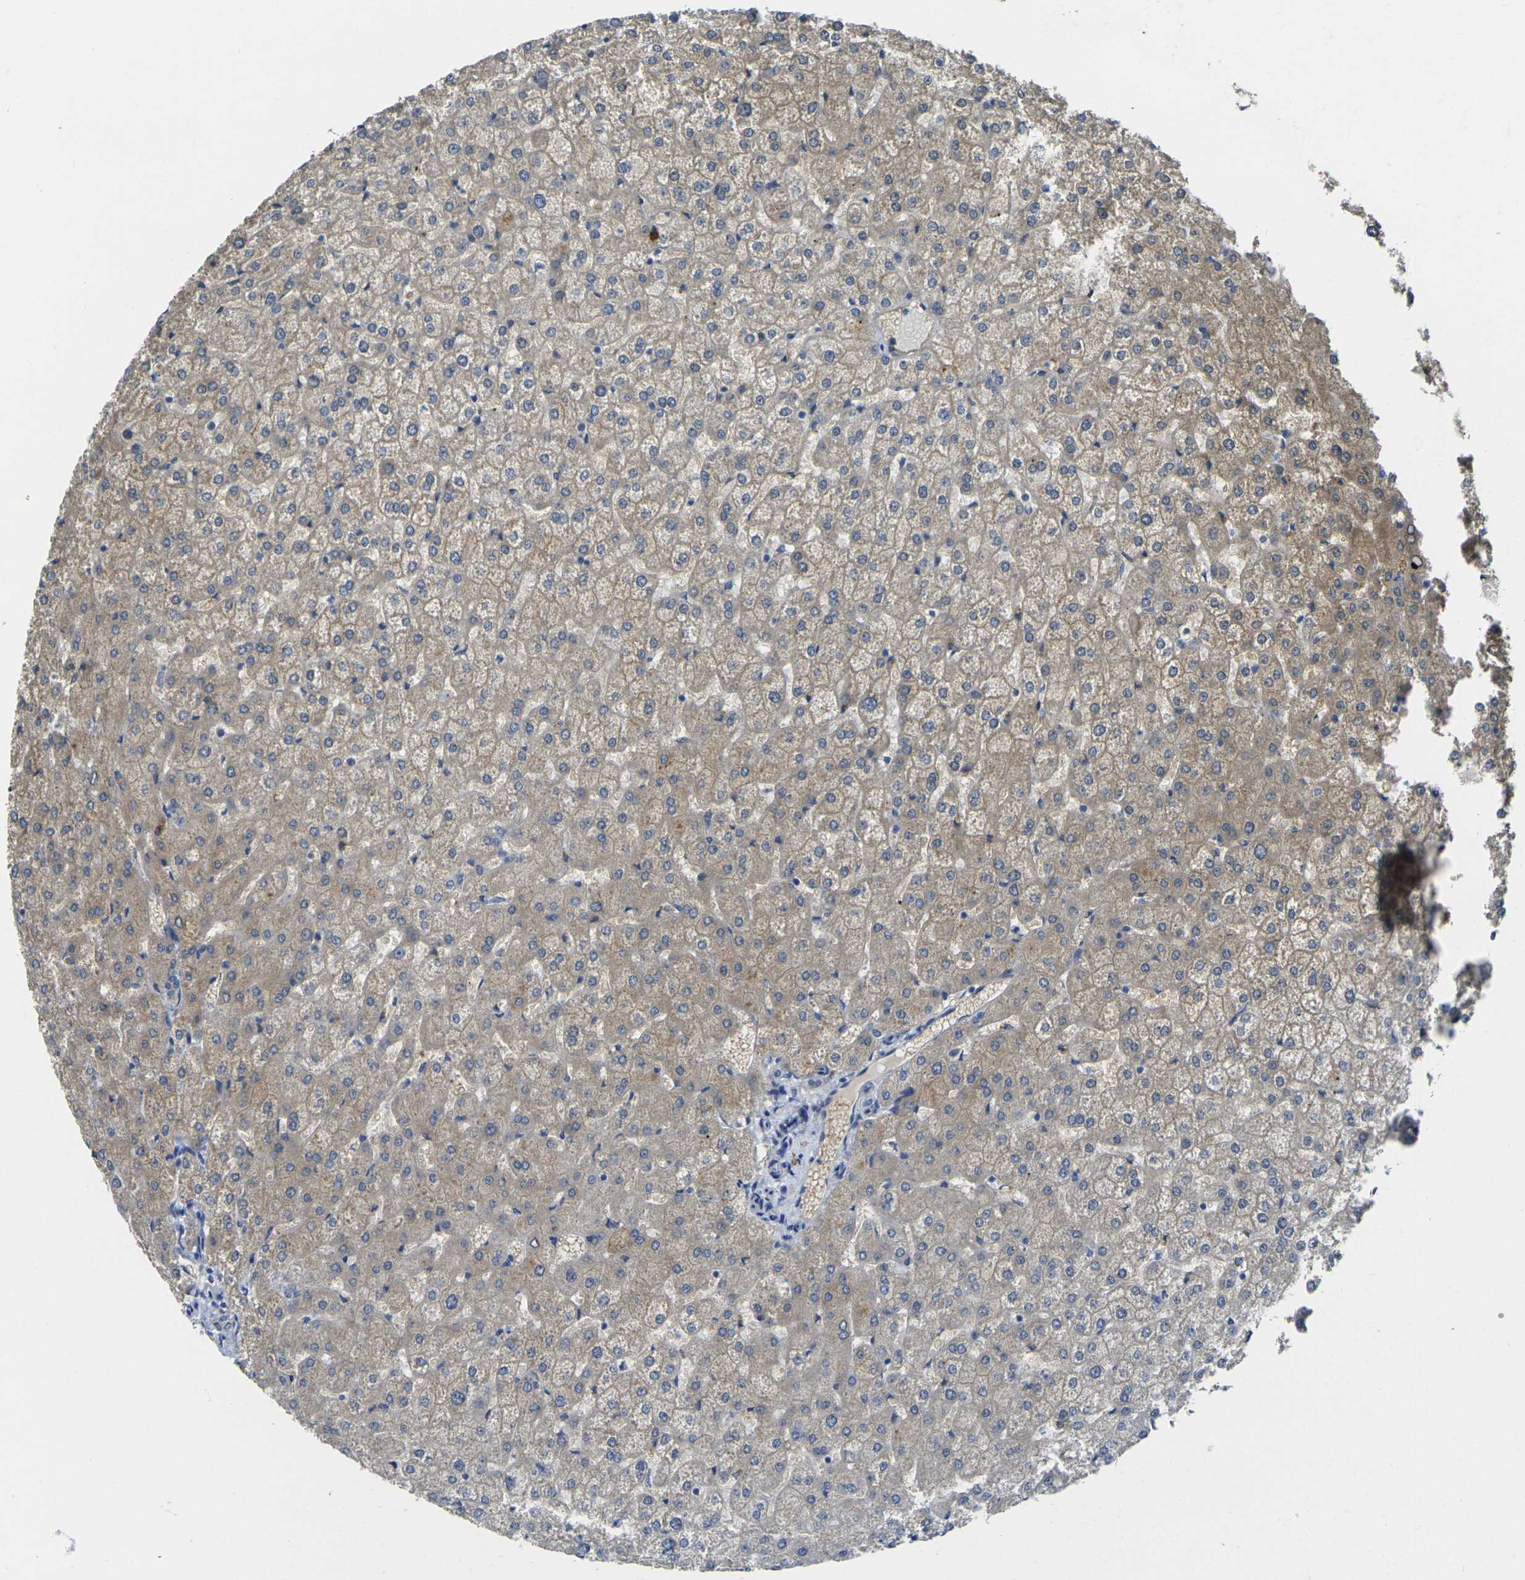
{"staining": {"intensity": "negative", "quantity": "none", "location": "none"}, "tissue": "liver", "cell_type": "Cholangiocytes", "image_type": "normal", "snomed": [{"axis": "morphology", "description": "Normal tissue, NOS"}, {"axis": "topography", "description": "Liver"}], "caption": "Normal liver was stained to show a protein in brown. There is no significant positivity in cholangiocytes. Brightfield microscopy of IHC stained with DAB (brown) and hematoxylin (blue), captured at high magnification.", "gene": "GNA12", "patient": {"sex": "female", "age": 32}}